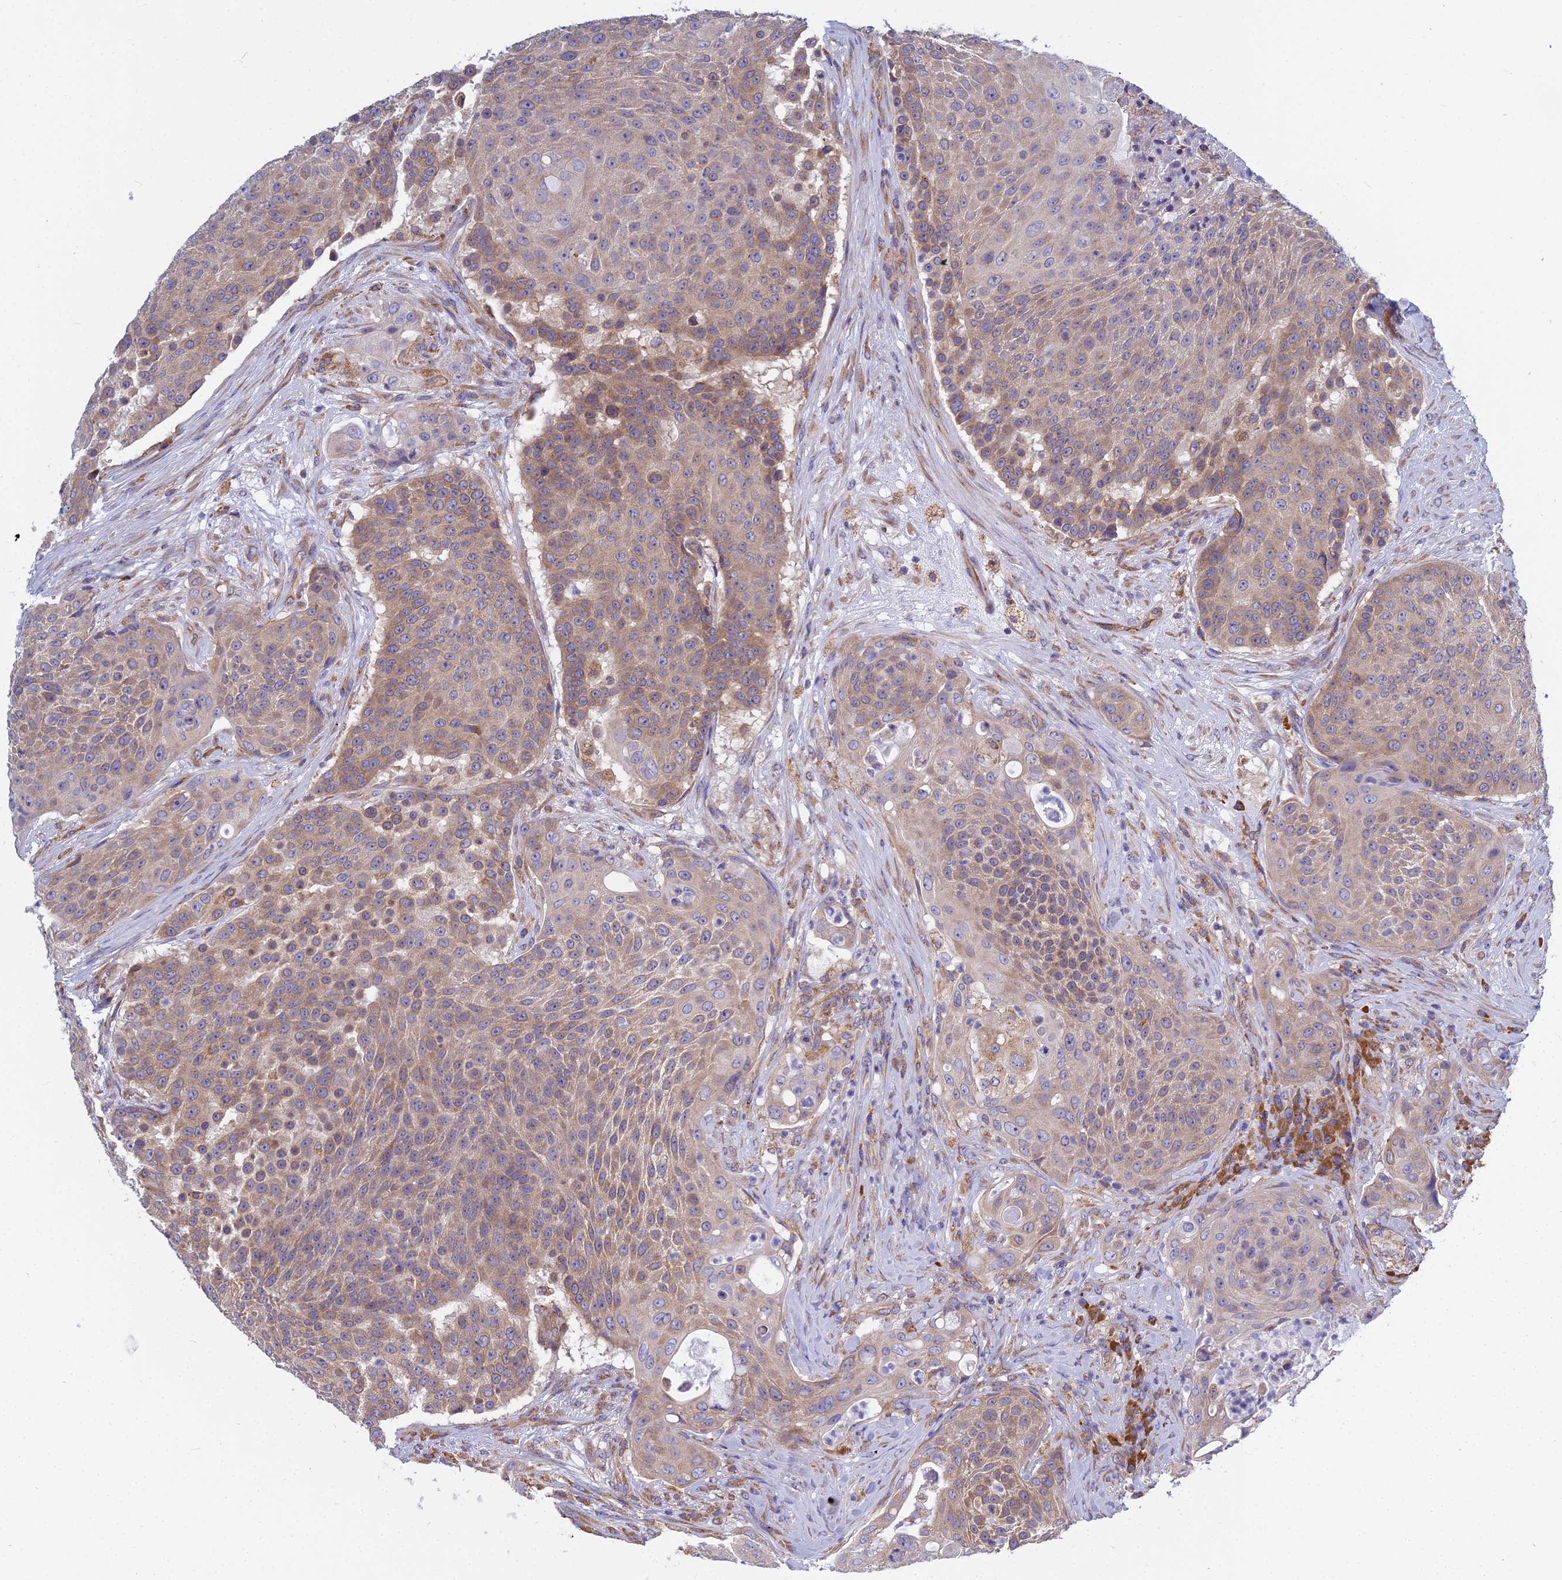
{"staining": {"intensity": "moderate", "quantity": "25%-75%", "location": "cytoplasmic/membranous"}, "tissue": "urothelial cancer", "cell_type": "Tumor cells", "image_type": "cancer", "snomed": [{"axis": "morphology", "description": "Urothelial carcinoma, High grade"}, {"axis": "topography", "description": "Urinary bladder"}], "caption": "DAB (3,3'-diaminobenzidine) immunohistochemical staining of urothelial carcinoma (high-grade) exhibits moderate cytoplasmic/membranous protein staining in about 25%-75% of tumor cells.", "gene": "KIAA1143", "patient": {"sex": "female", "age": 63}}